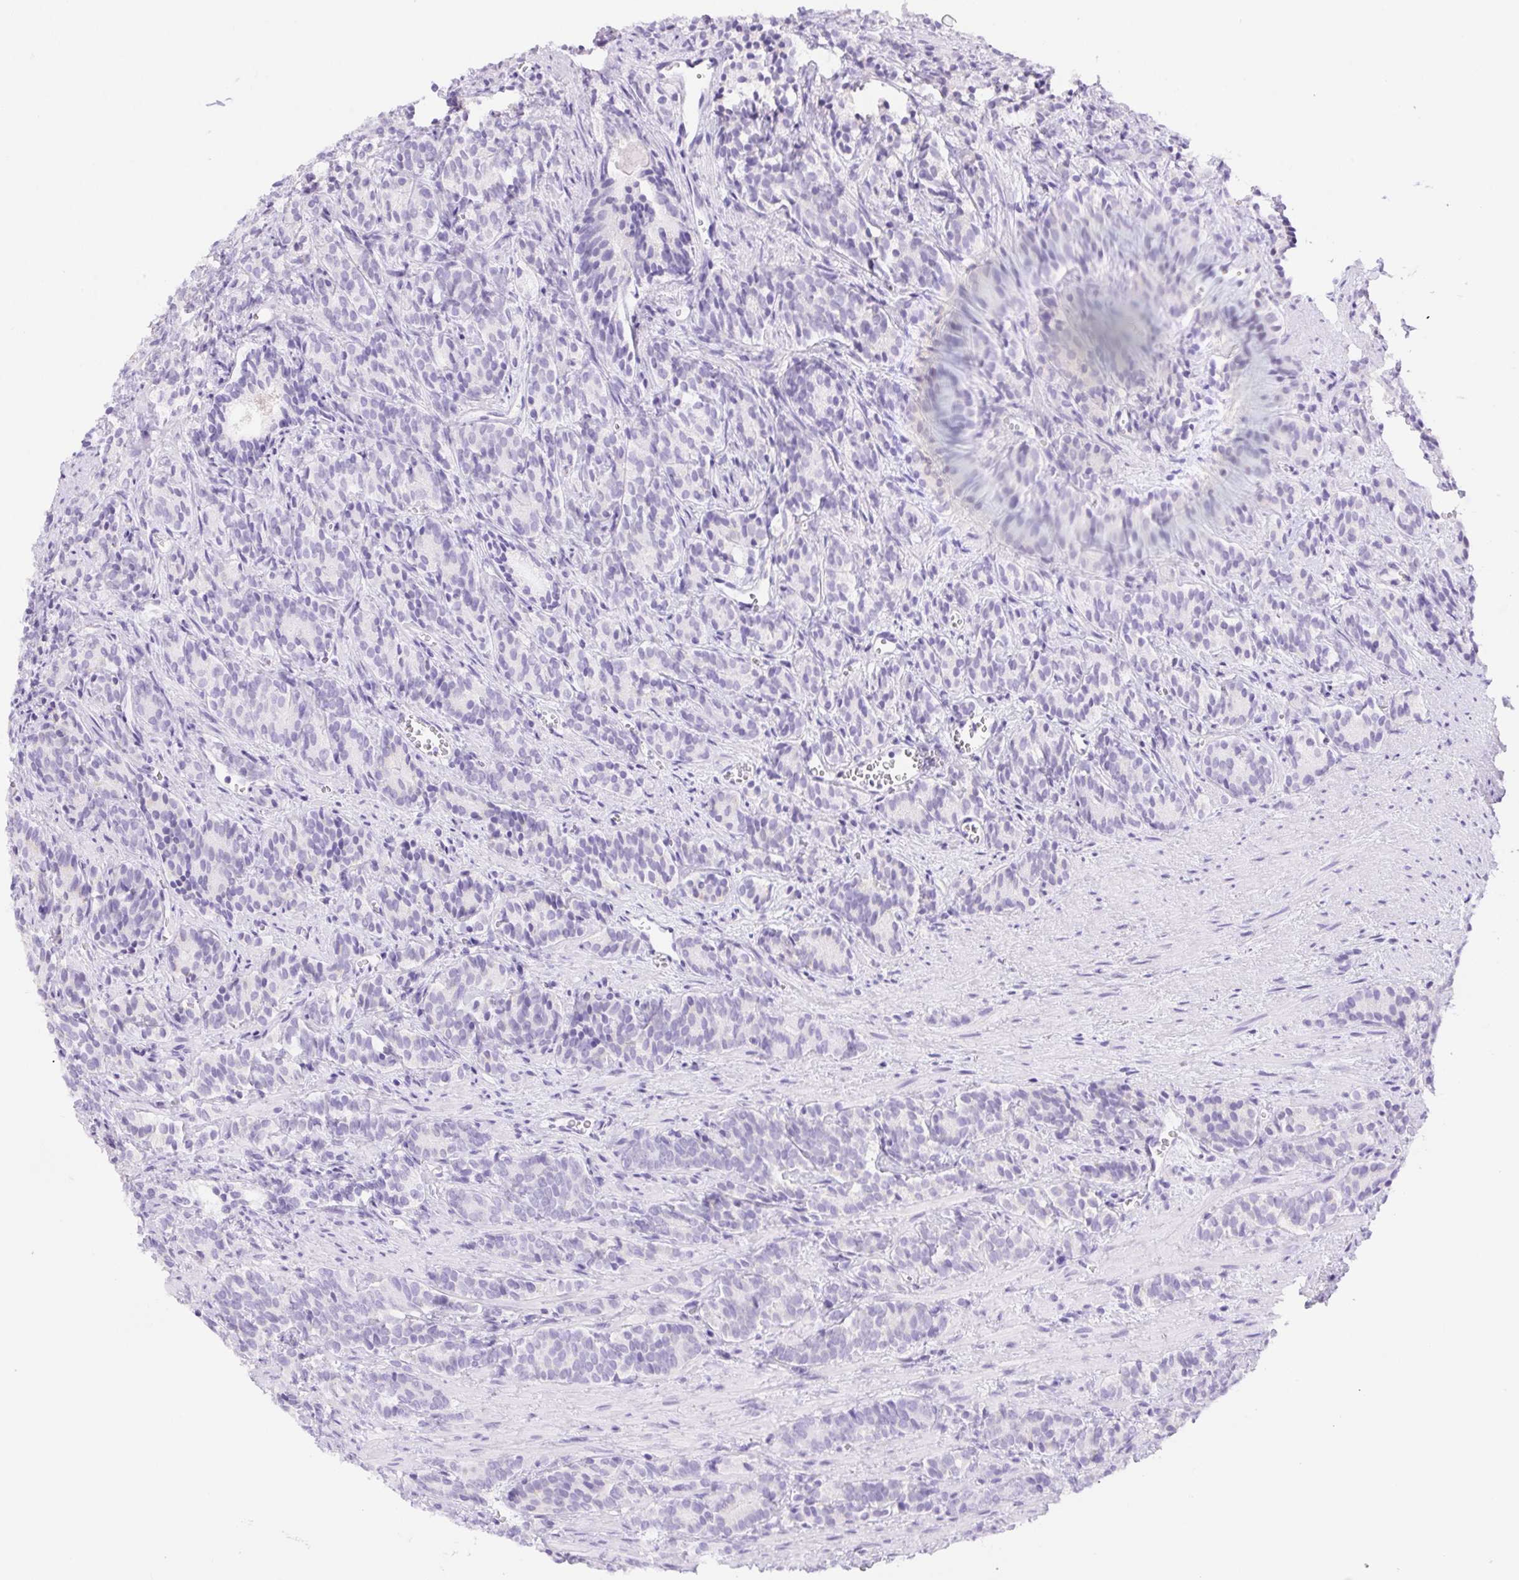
{"staining": {"intensity": "negative", "quantity": "none", "location": "none"}, "tissue": "prostate cancer", "cell_type": "Tumor cells", "image_type": "cancer", "snomed": [{"axis": "morphology", "description": "Adenocarcinoma, High grade"}, {"axis": "topography", "description": "Prostate"}], "caption": "High power microscopy histopathology image of an immunohistochemistry (IHC) photomicrograph of prostate cancer, revealing no significant positivity in tumor cells.", "gene": "ERP27", "patient": {"sex": "male", "age": 84}}